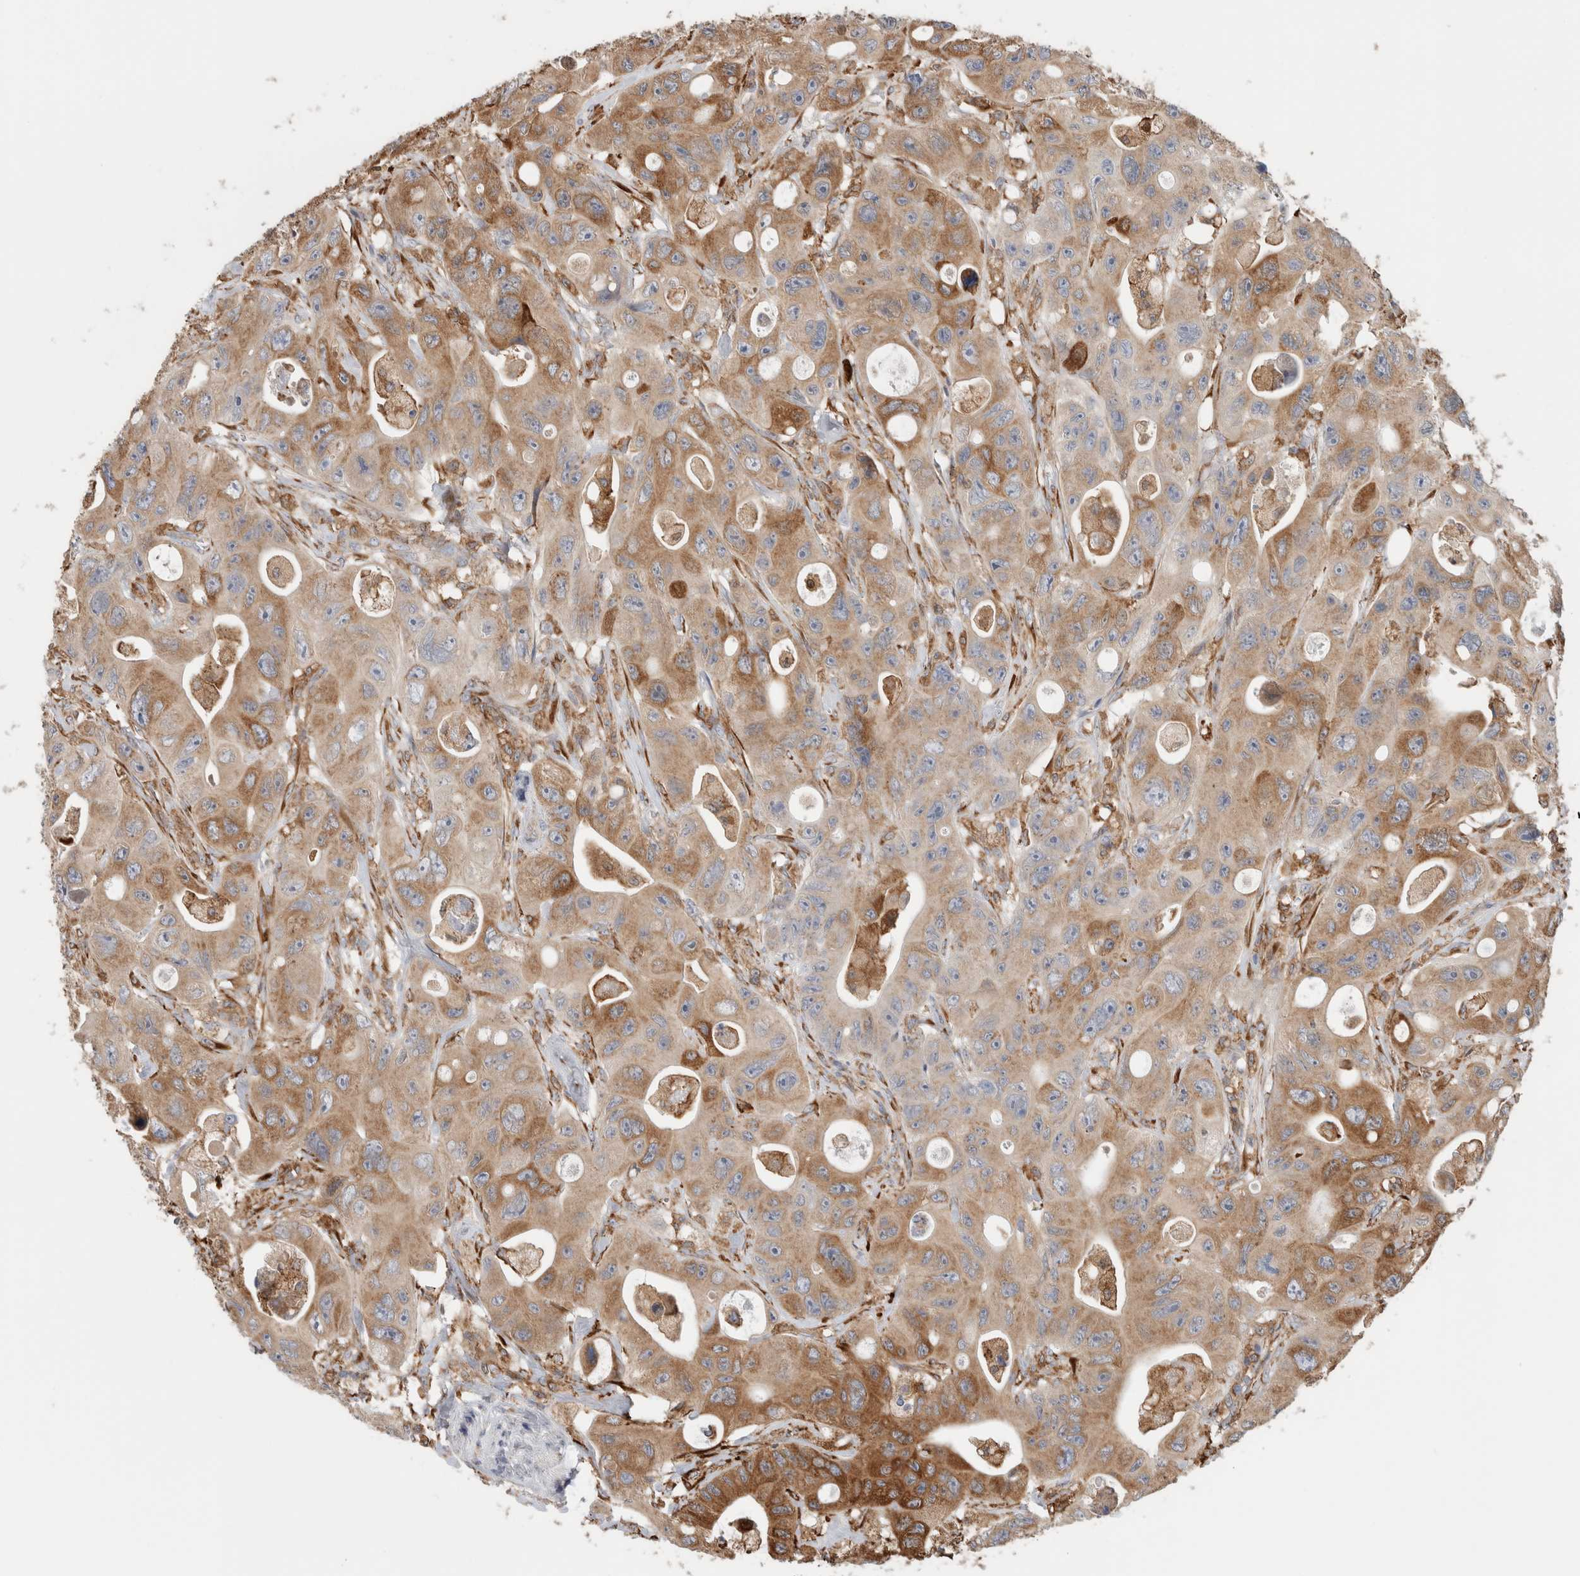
{"staining": {"intensity": "moderate", "quantity": ">75%", "location": "cytoplasmic/membranous"}, "tissue": "colorectal cancer", "cell_type": "Tumor cells", "image_type": "cancer", "snomed": [{"axis": "morphology", "description": "Adenocarcinoma, NOS"}, {"axis": "topography", "description": "Colon"}], "caption": "This histopathology image shows immunohistochemistry (IHC) staining of human colorectal adenocarcinoma, with medium moderate cytoplasmic/membranous staining in approximately >75% of tumor cells.", "gene": "P4HA1", "patient": {"sex": "female", "age": 46}}